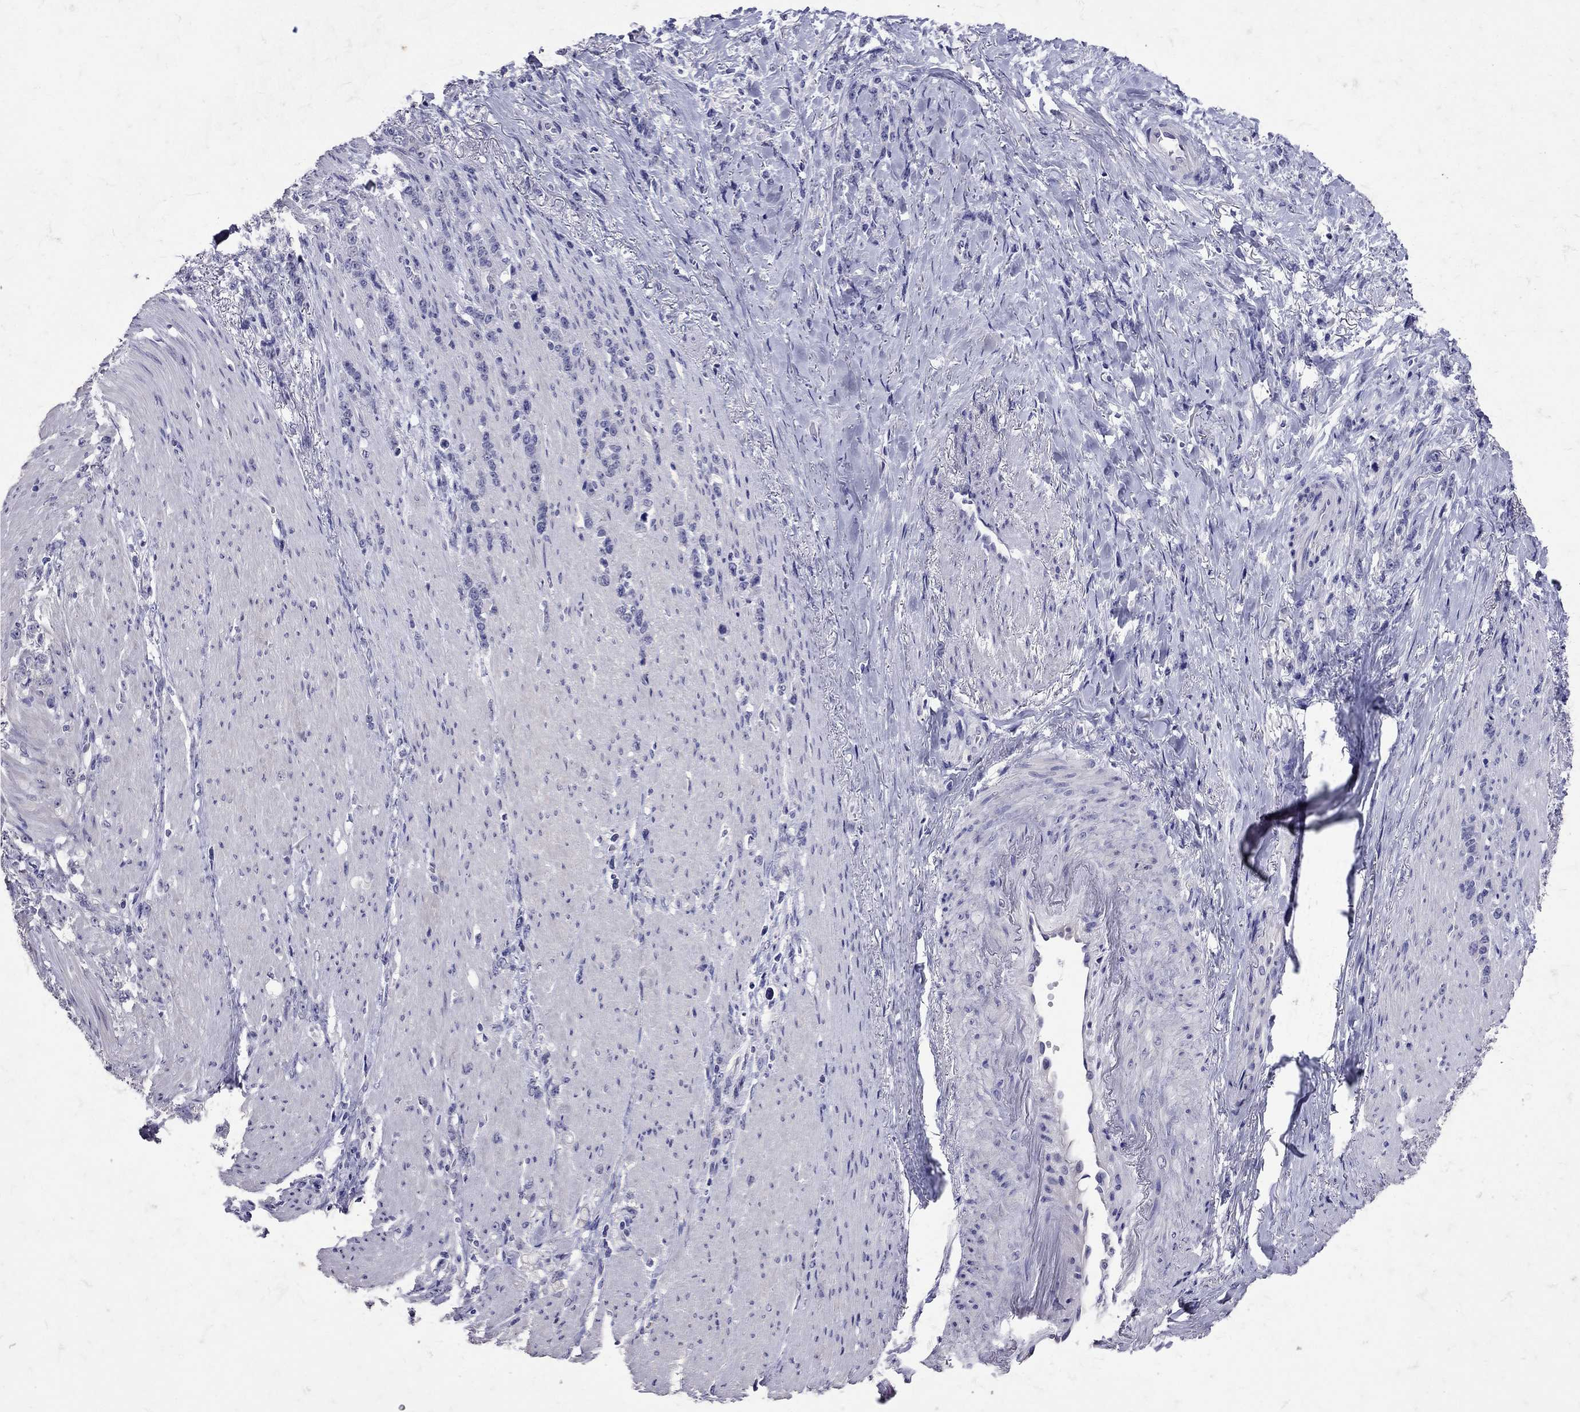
{"staining": {"intensity": "negative", "quantity": "none", "location": "none"}, "tissue": "stomach cancer", "cell_type": "Tumor cells", "image_type": "cancer", "snomed": [{"axis": "morphology", "description": "Adenocarcinoma, NOS"}, {"axis": "topography", "description": "Stomach, lower"}], "caption": "DAB immunohistochemical staining of human stomach cancer (adenocarcinoma) demonstrates no significant positivity in tumor cells.", "gene": "SST", "patient": {"sex": "male", "age": 88}}